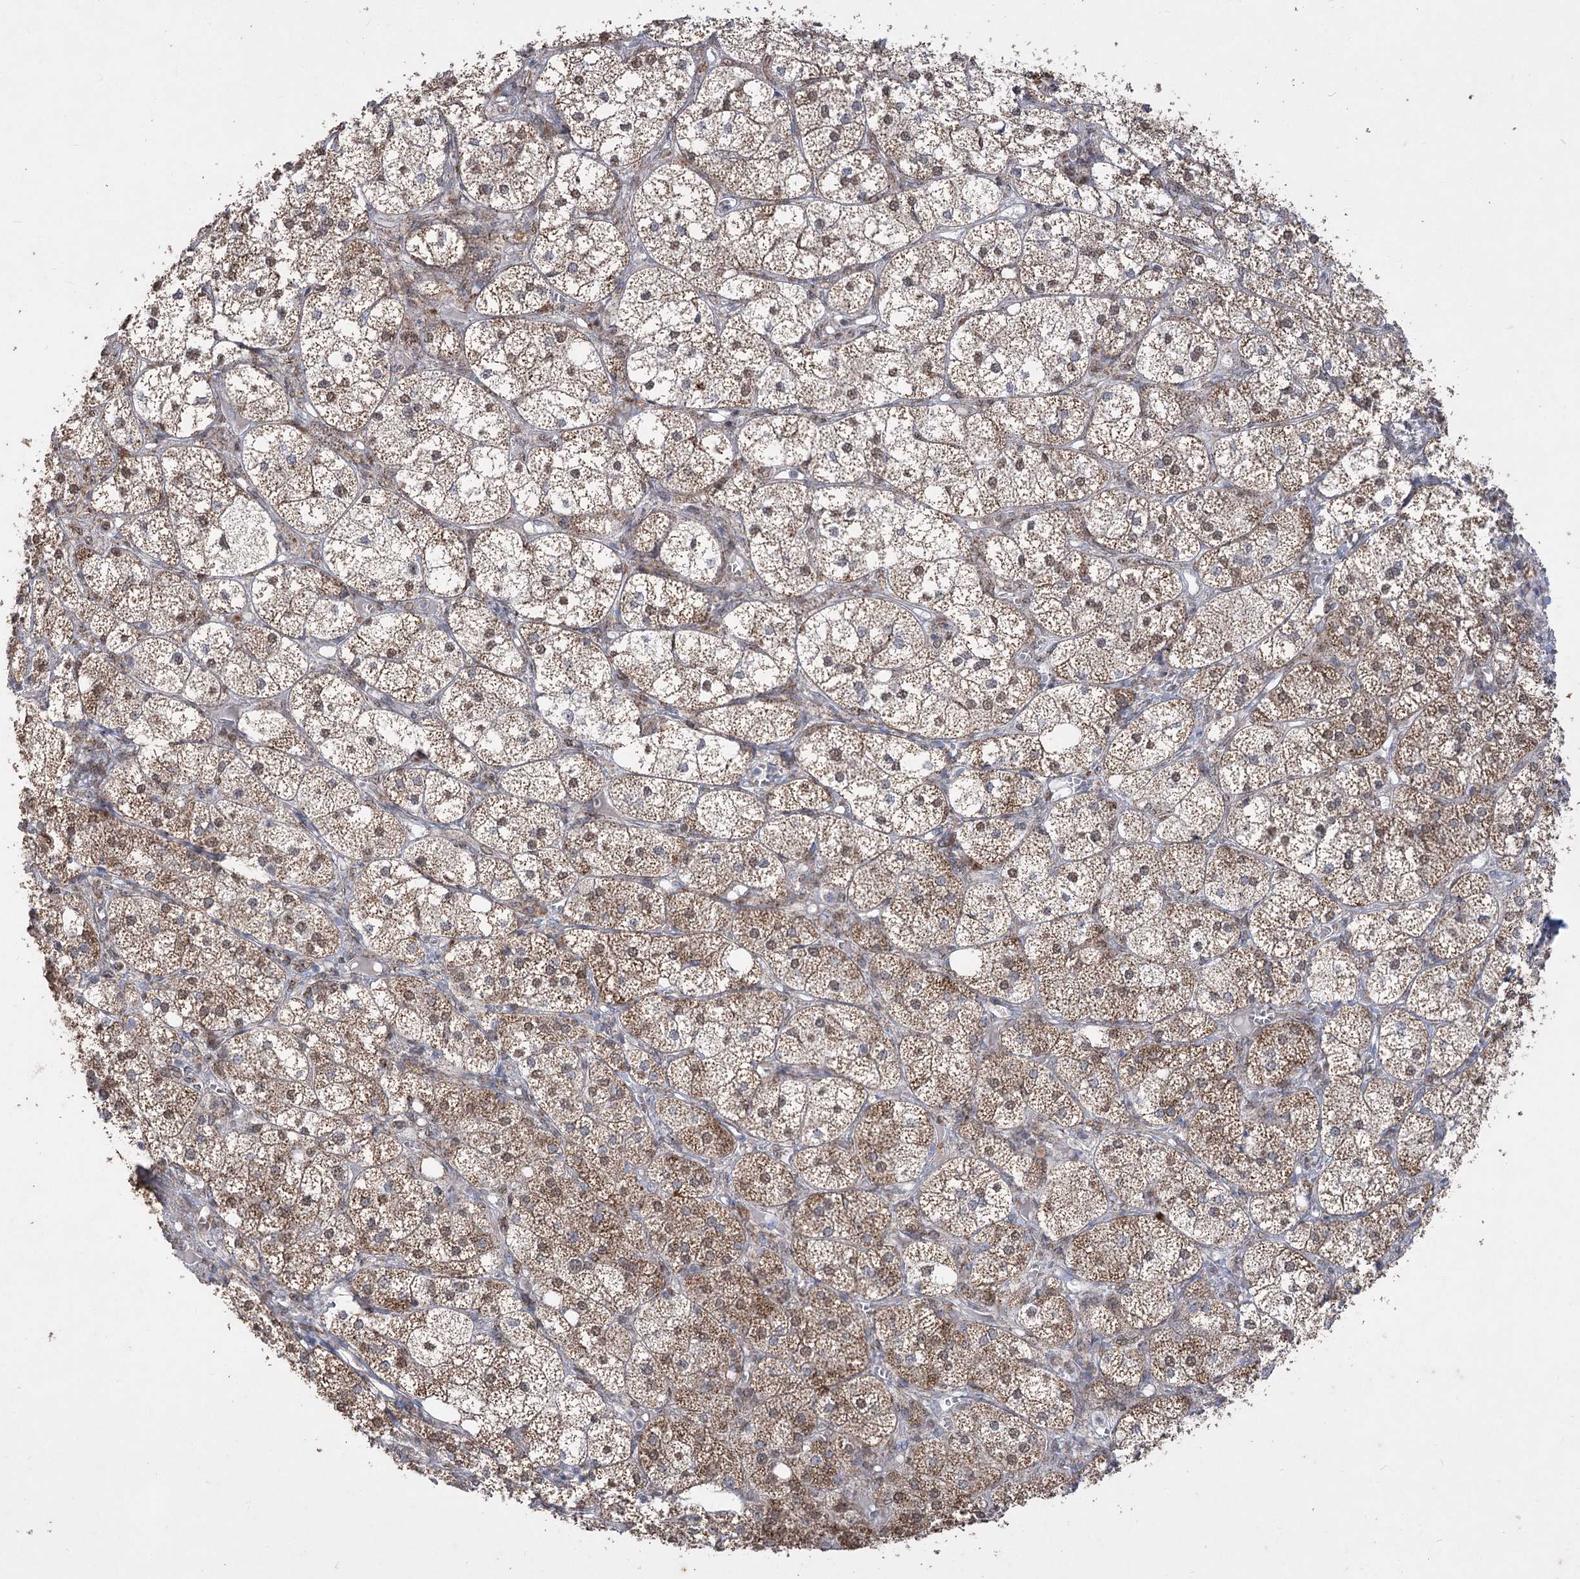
{"staining": {"intensity": "moderate", "quantity": ">75%", "location": "cytoplasmic/membranous"}, "tissue": "adrenal gland", "cell_type": "Glandular cells", "image_type": "normal", "snomed": [{"axis": "morphology", "description": "Normal tissue, NOS"}, {"axis": "topography", "description": "Adrenal gland"}], "caption": "Approximately >75% of glandular cells in unremarkable adrenal gland display moderate cytoplasmic/membranous protein expression as visualized by brown immunohistochemical staining.", "gene": "ZSCAN23", "patient": {"sex": "female", "age": 61}}